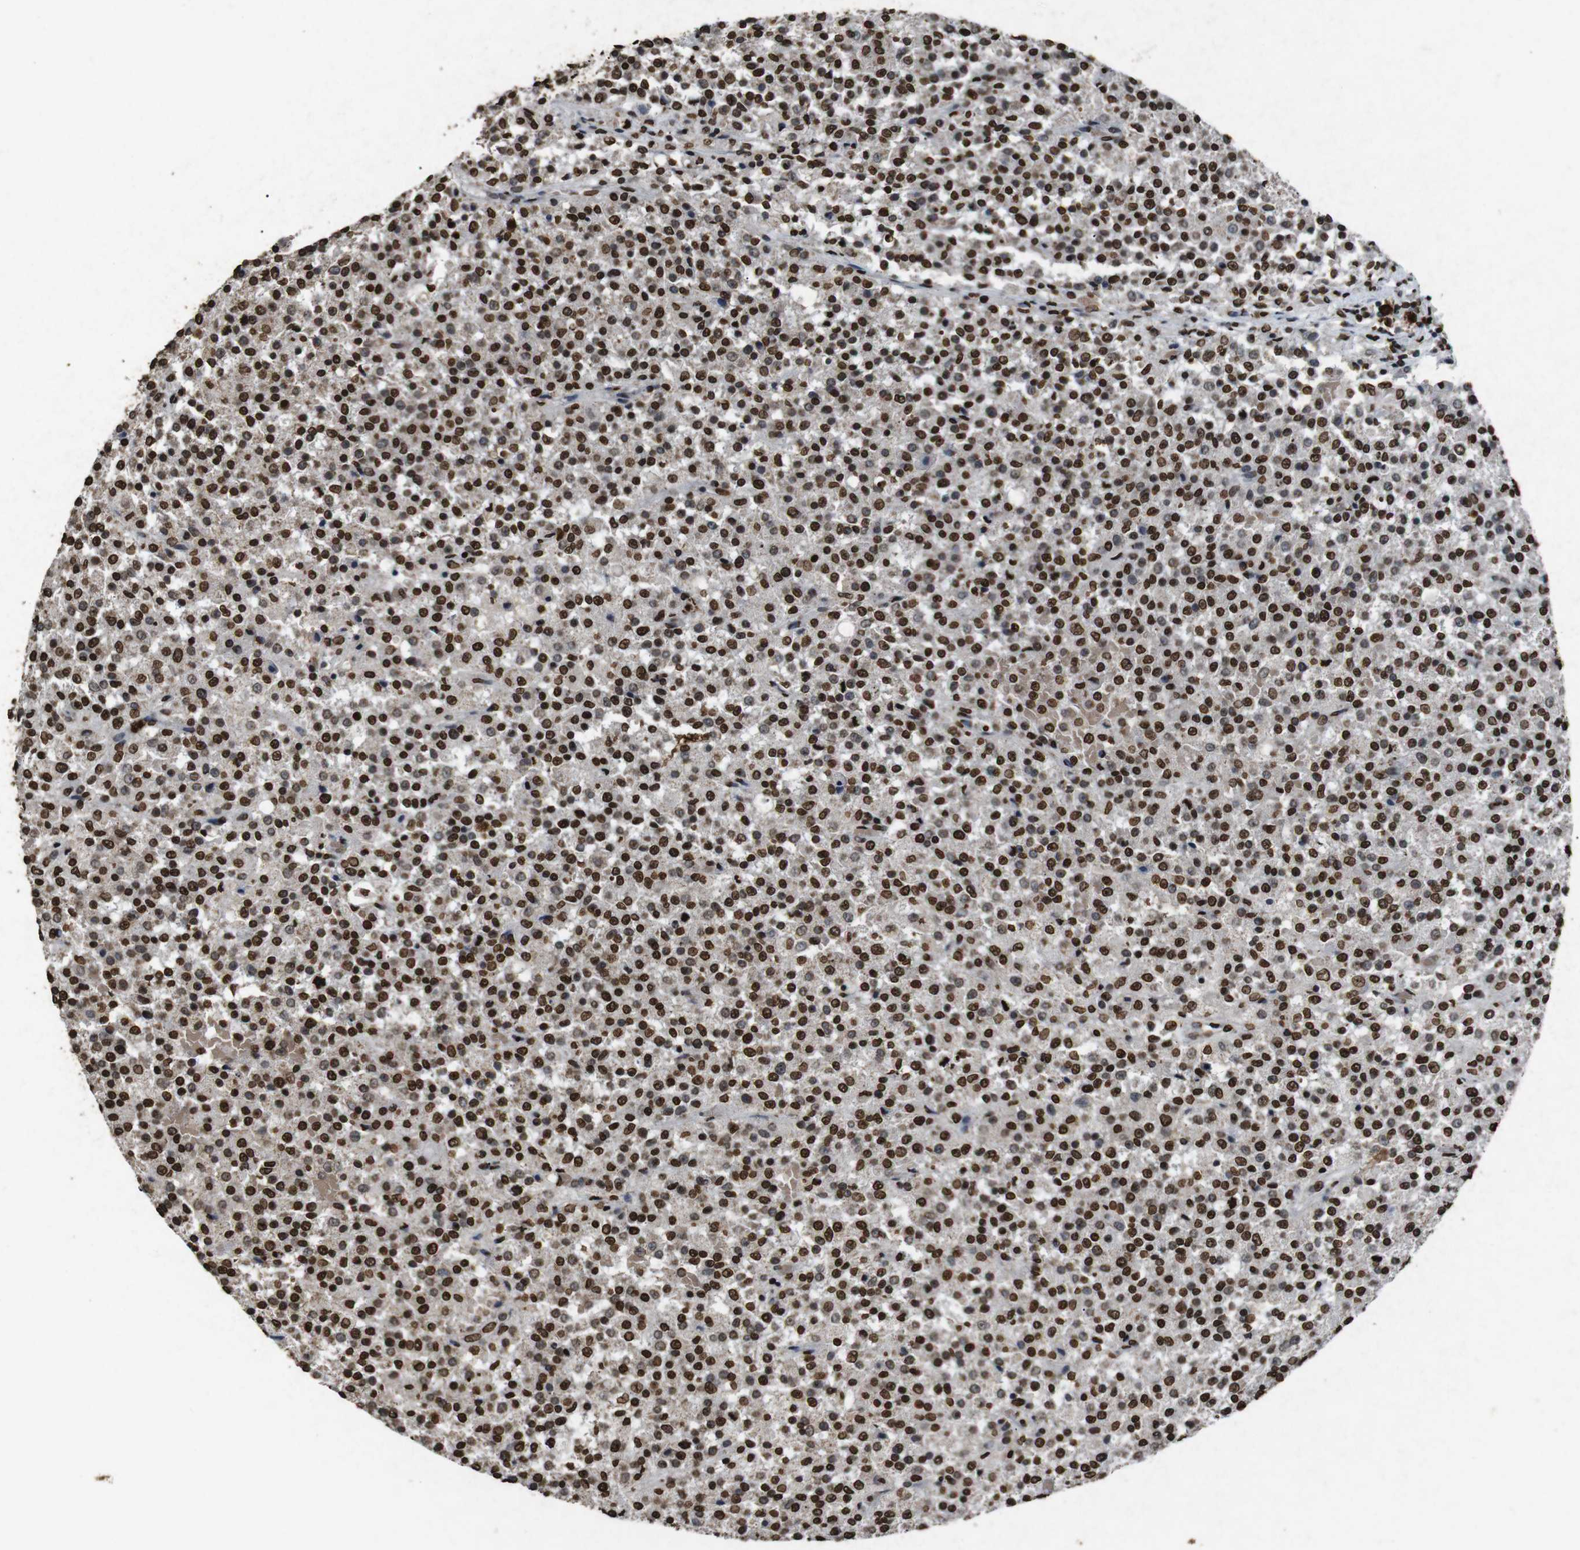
{"staining": {"intensity": "strong", "quantity": ">75%", "location": "nuclear"}, "tissue": "testis cancer", "cell_type": "Tumor cells", "image_type": "cancer", "snomed": [{"axis": "morphology", "description": "Seminoma, NOS"}, {"axis": "topography", "description": "Testis"}], "caption": "DAB immunohistochemical staining of testis cancer displays strong nuclear protein staining in approximately >75% of tumor cells. Nuclei are stained in blue.", "gene": "MDM2", "patient": {"sex": "male", "age": 59}}